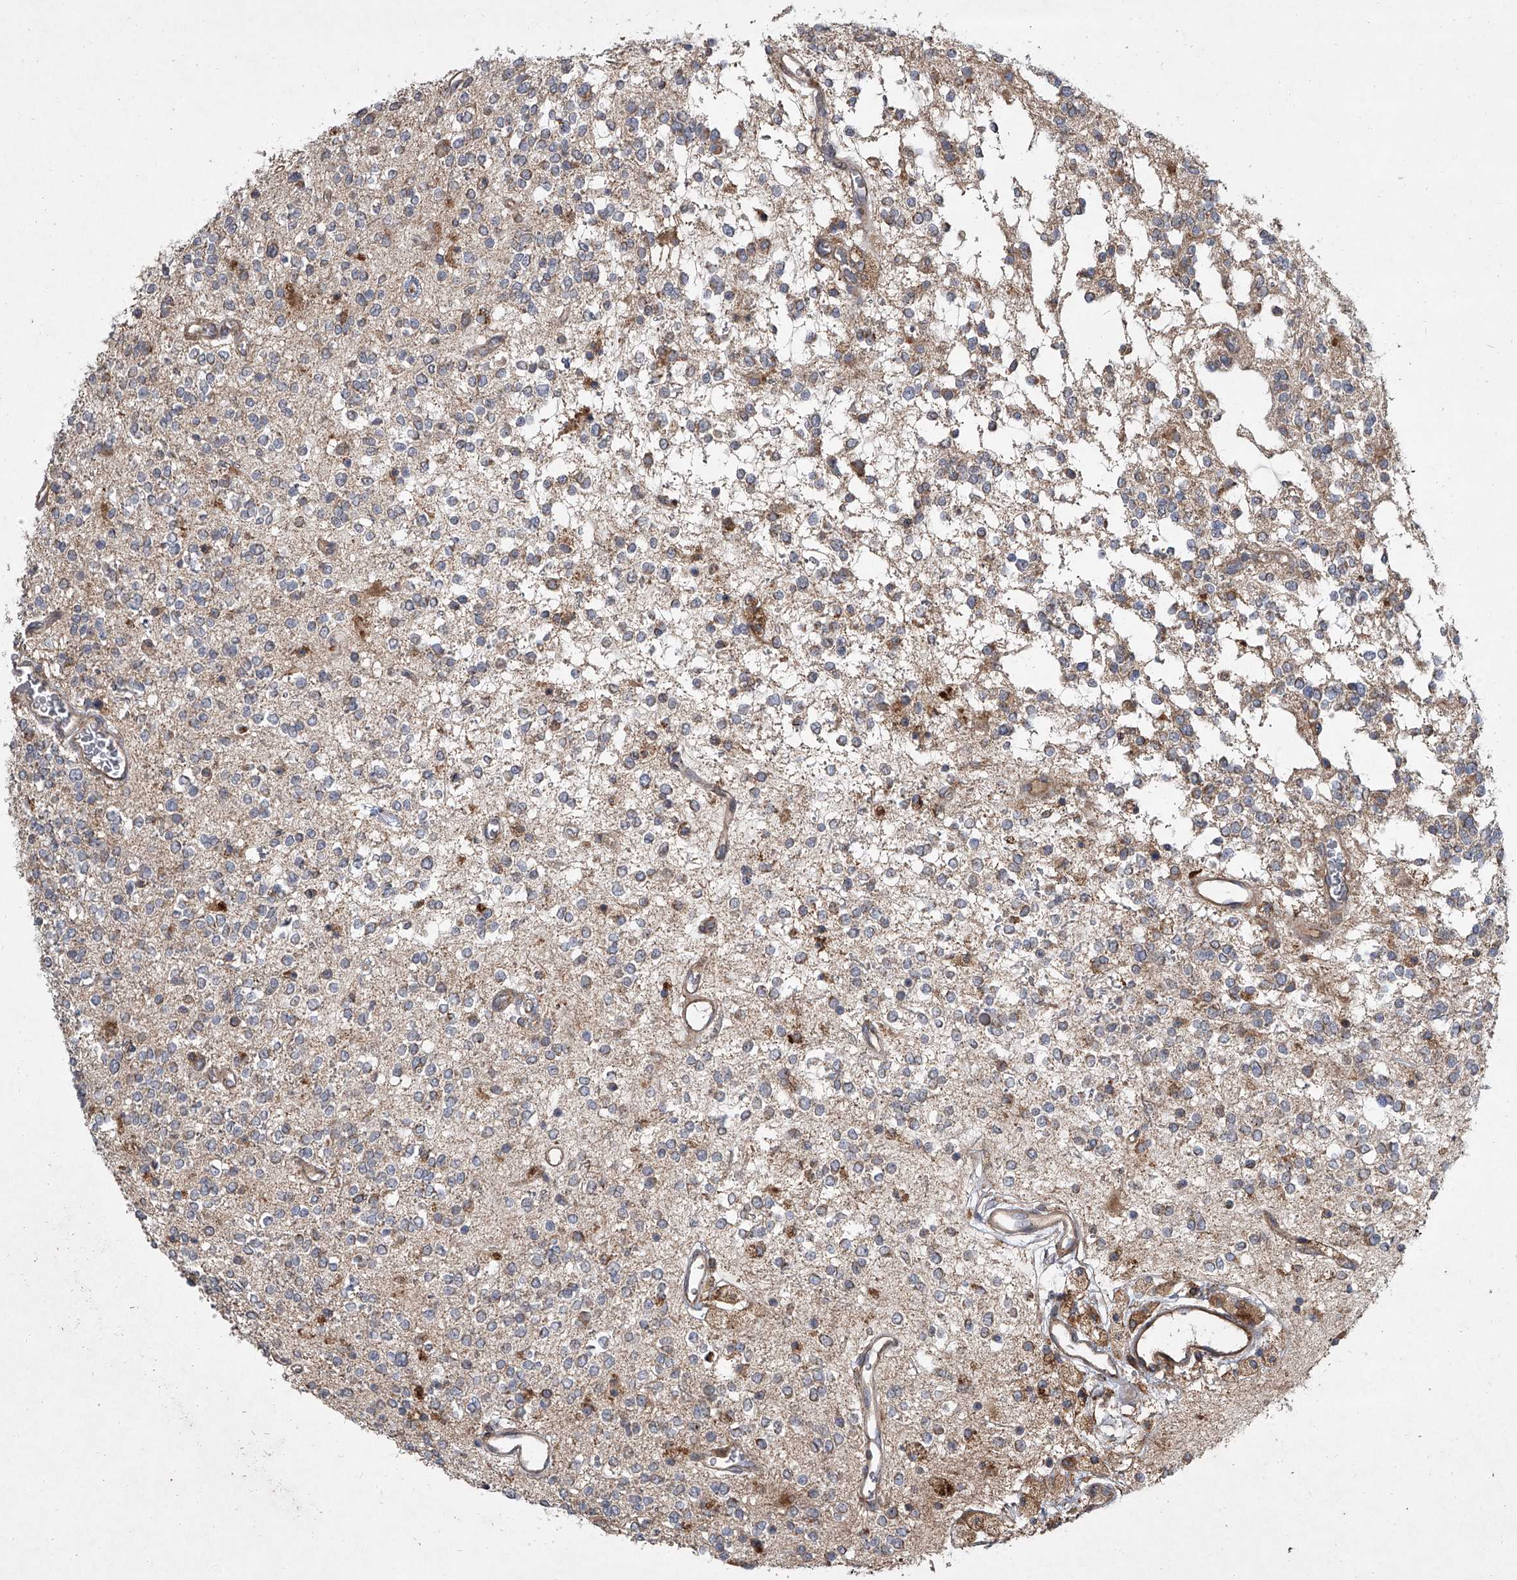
{"staining": {"intensity": "negative", "quantity": "none", "location": "none"}, "tissue": "glioma", "cell_type": "Tumor cells", "image_type": "cancer", "snomed": [{"axis": "morphology", "description": "Glioma, malignant, High grade"}, {"axis": "topography", "description": "Brain"}], "caption": "The image demonstrates no significant expression in tumor cells of glioma. Brightfield microscopy of immunohistochemistry (IHC) stained with DAB (brown) and hematoxylin (blue), captured at high magnification.", "gene": "EVA1C", "patient": {"sex": "male", "age": 34}}